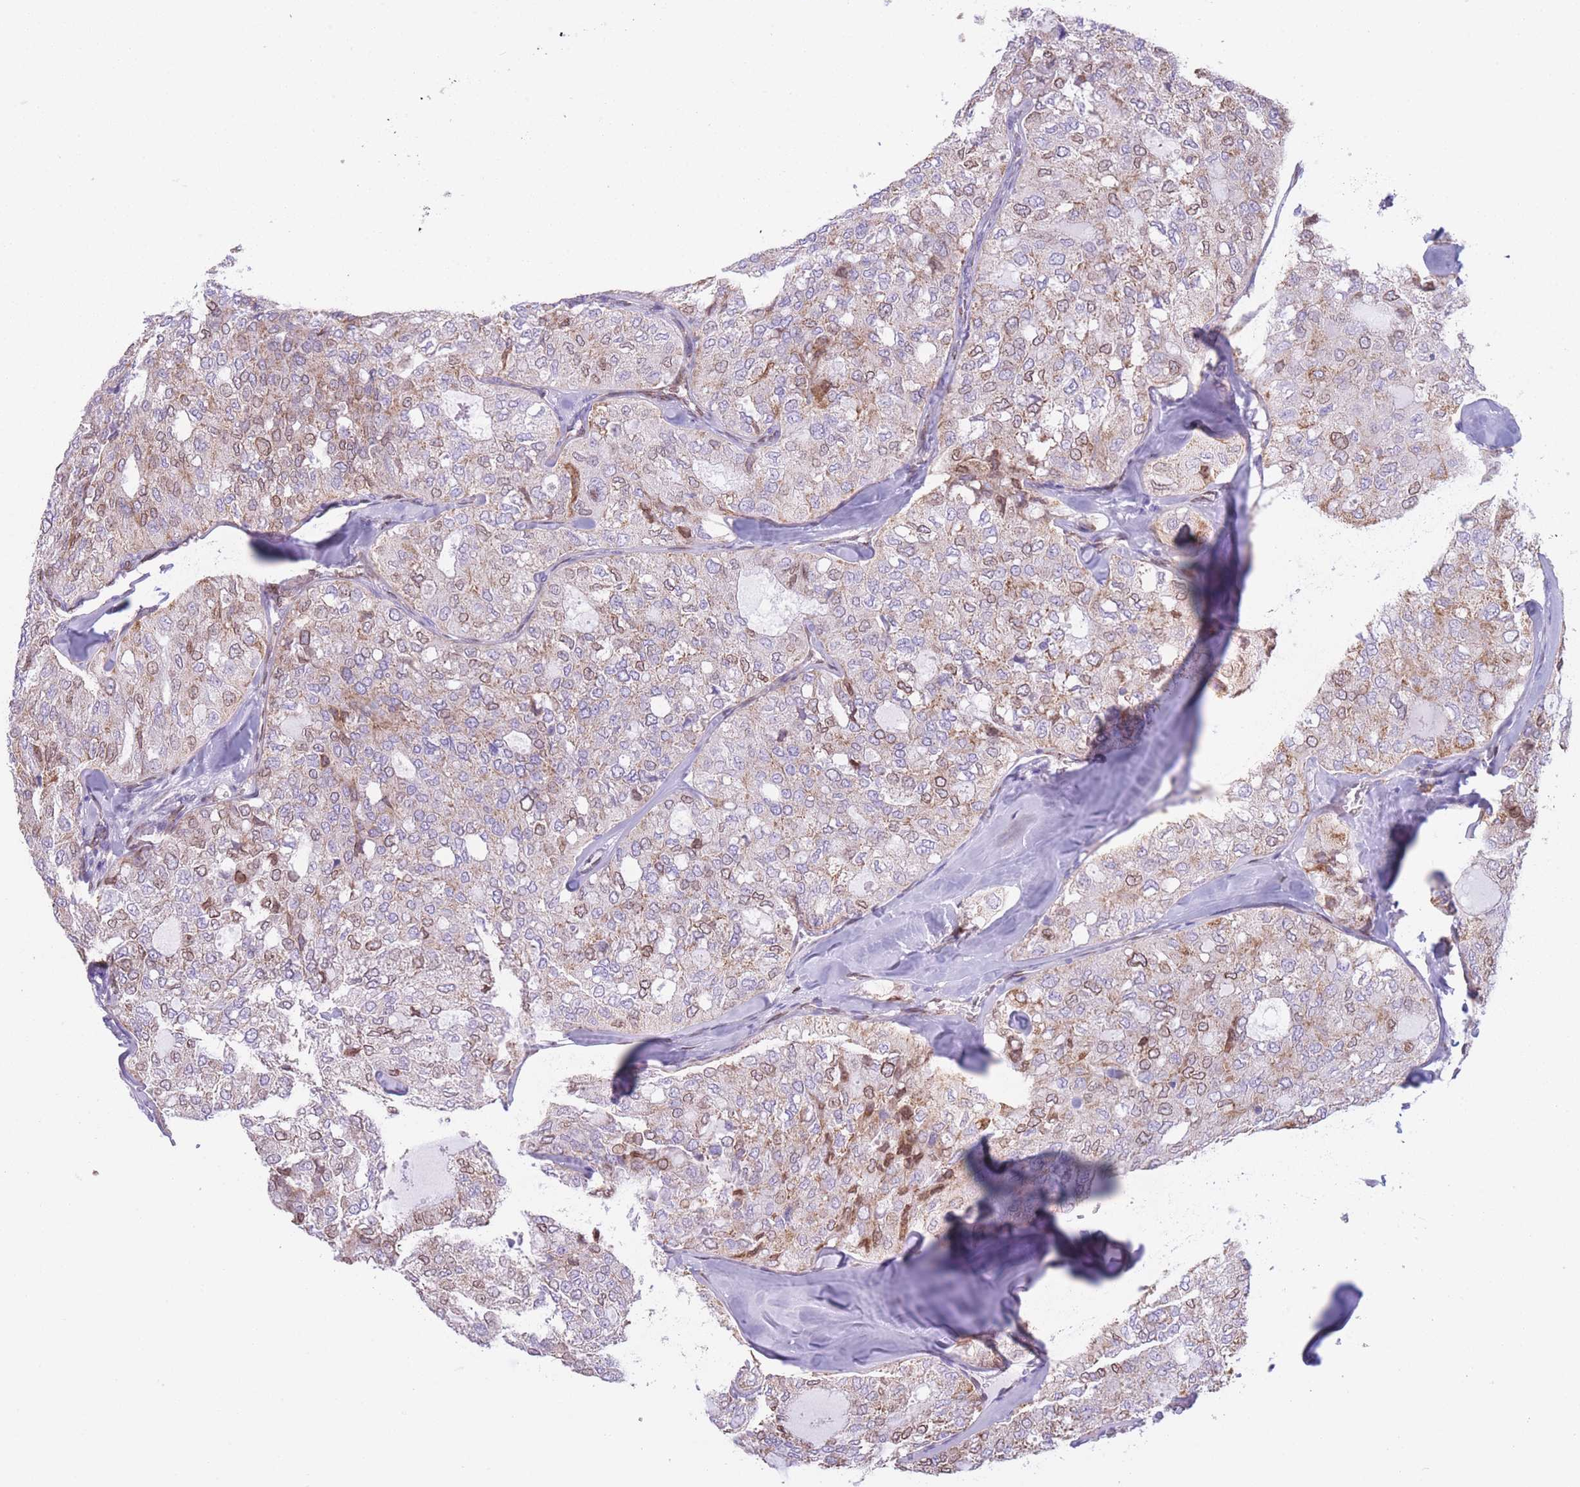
{"staining": {"intensity": "moderate", "quantity": "25%-75%", "location": "cytoplasmic/membranous"}, "tissue": "thyroid cancer", "cell_type": "Tumor cells", "image_type": "cancer", "snomed": [{"axis": "morphology", "description": "Follicular adenoma carcinoma, NOS"}, {"axis": "topography", "description": "Thyroid gland"}], "caption": "This image shows thyroid cancer stained with IHC to label a protein in brown. The cytoplasmic/membranous of tumor cells show moderate positivity for the protein. Nuclei are counter-stained blue.", "gene": "PDHA1", "patient": {"sex": "male", "age": 75}}